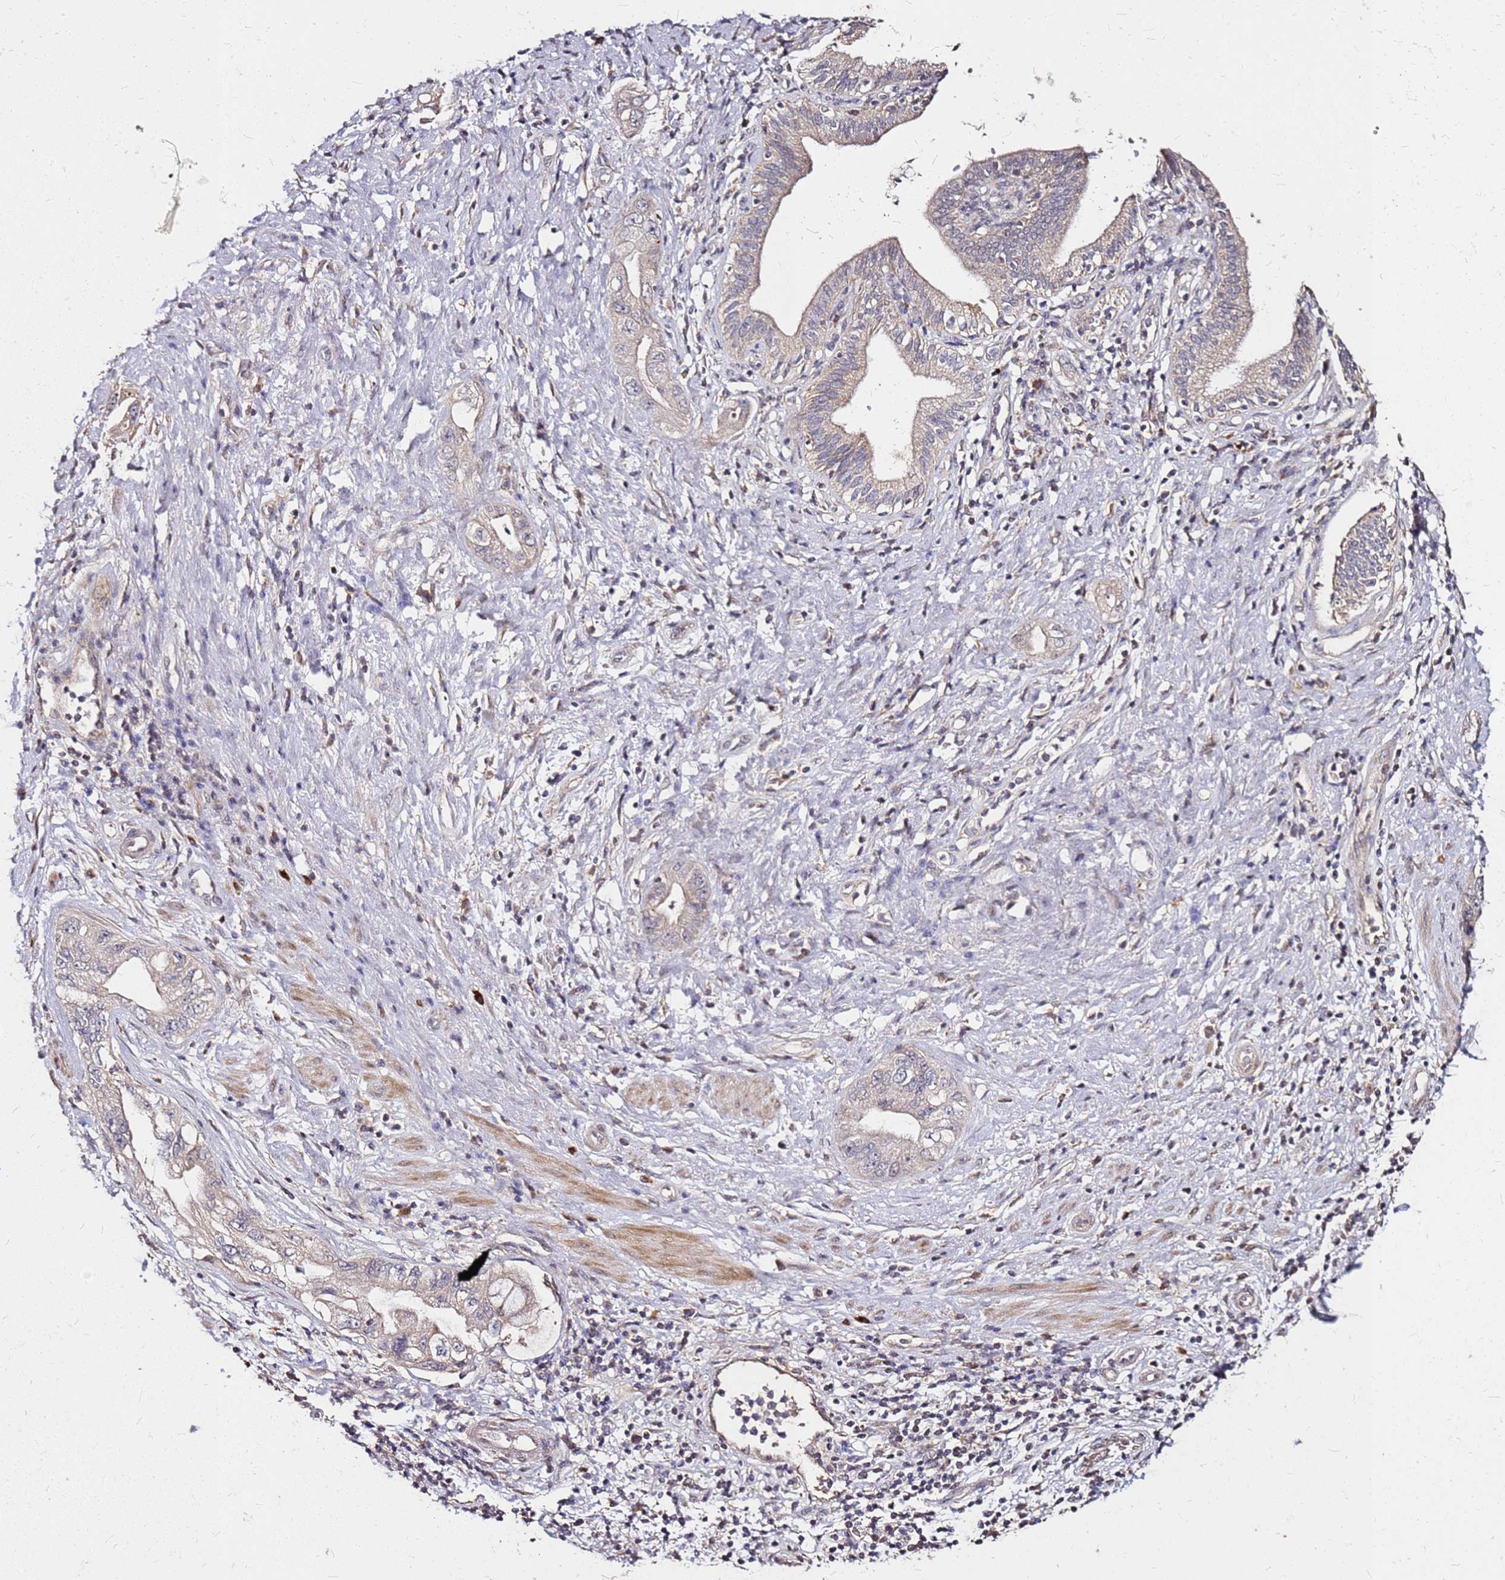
{"staining": {"intensity": "weak", "quantity": "25%-75%", "location": "cytoplasmic/membranous"}, "tissue": "pancreatic cancer", "cell_type": "Tumor cells", "image_type": "cancer", "snomed": [{"axis": "morphology", "description": "Adenocarcinoma, NOS"}, {"axis": "topography", "description": "Pancreas"}], "caption": "This histopathology image reveals IHC staining of pancreatic cancer, with low weak cytoplasmic/membranous positivity in approximately 25%-75% of tumor cells.", "gene": "DCDC2C", "patient": {"sex": "female", "age": 73}}